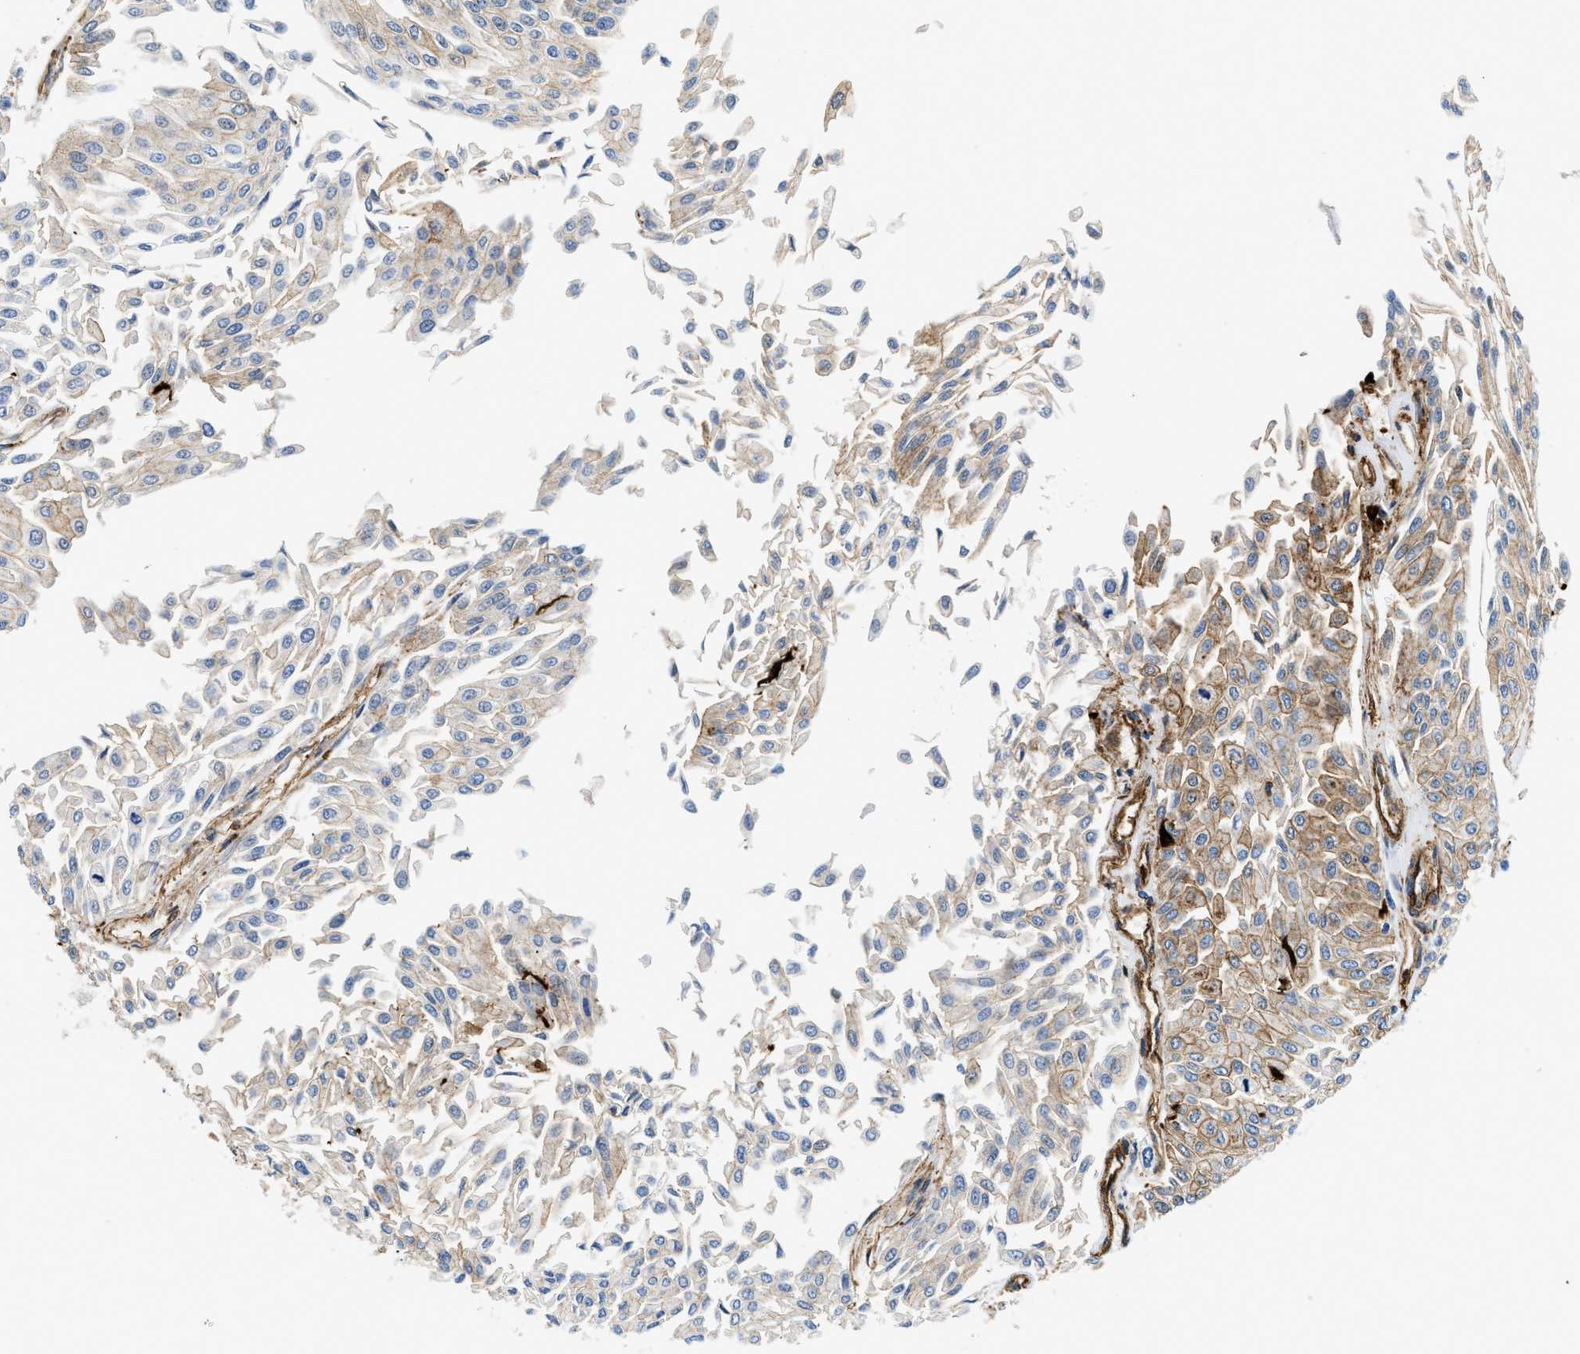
{"staining": {"intensity": "weak", "quantity": "25%-75%", "location": "cytoplasmic/membranous"}, "tissue": "urothelial cancer", "cell_type": "Tumor cells", "image_type": "cancer", "snomed": [{"axis": "morphology", "description": "Urothelial carcinoma, Low grade"}, {"axis": "topography", "description": "Urinary bladder"}], "caption": "A photomicrograph of urothelial carcinoma (low-grade) stained for a protein exhibits weak cytoplasmic/membranous brown staining in tumor cells.", "gene": "GSN", "patient": {"sex": "male", "age": 67}}